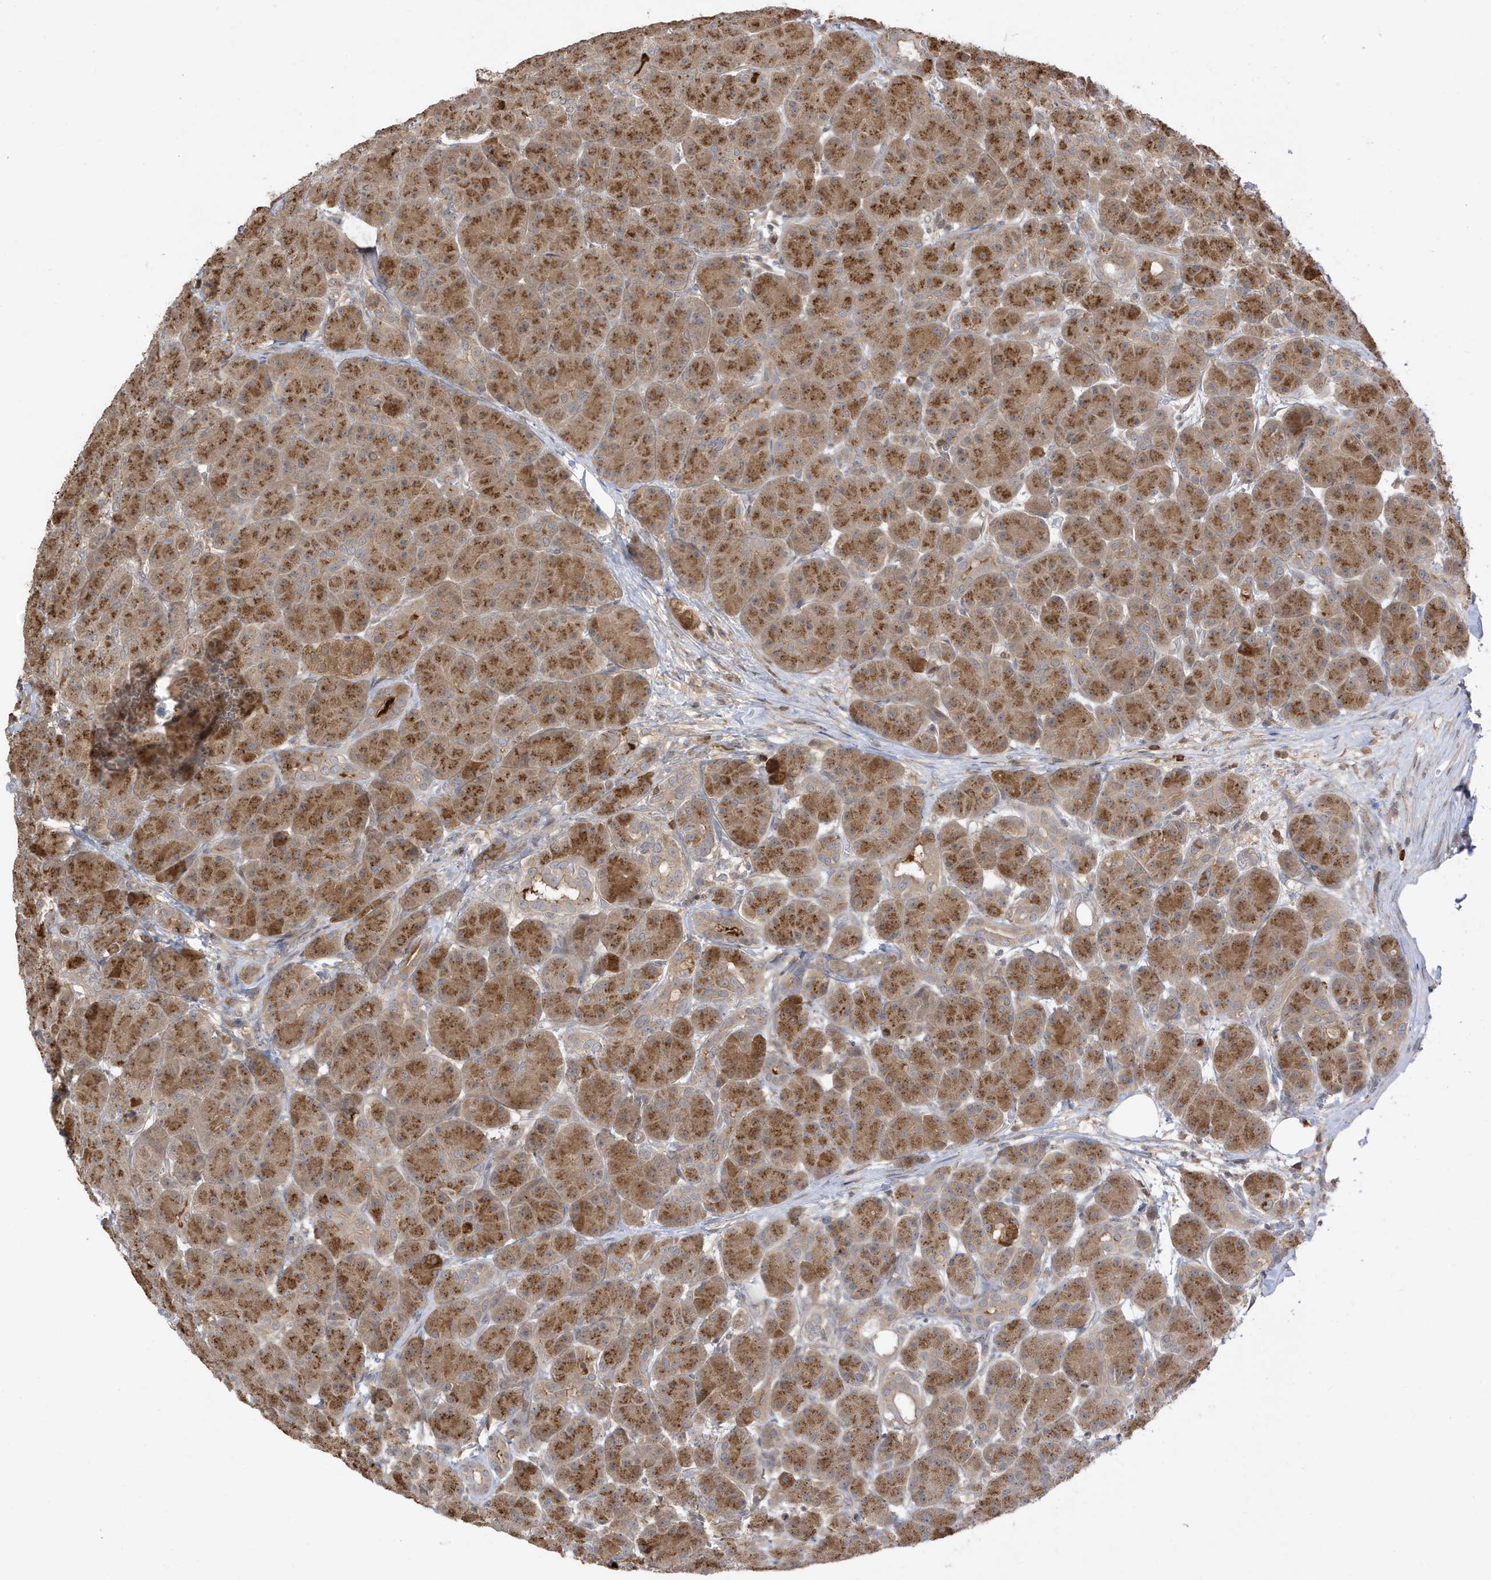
{"staining": {"intensity": "moderate", "quantity": ">75%", "location": "cytoplasmic/membranous"}, "tissue": "pancreas", "cell_type": "Exocrine glandular cells", "image_type": "normal", "snomed": [{"axis": "morphology", "description": "Normal tissue, NOS"}, {"axis": "topography", "description": "Pancreas"}], "caption": "Exocrine glandular cells show medium levels of moderate cytoplasmic/membranous staining in approximately >75% of cells in benign human pancreas.", "gene": "TAB3", "patient": {"sex": "male", "age": 63}}